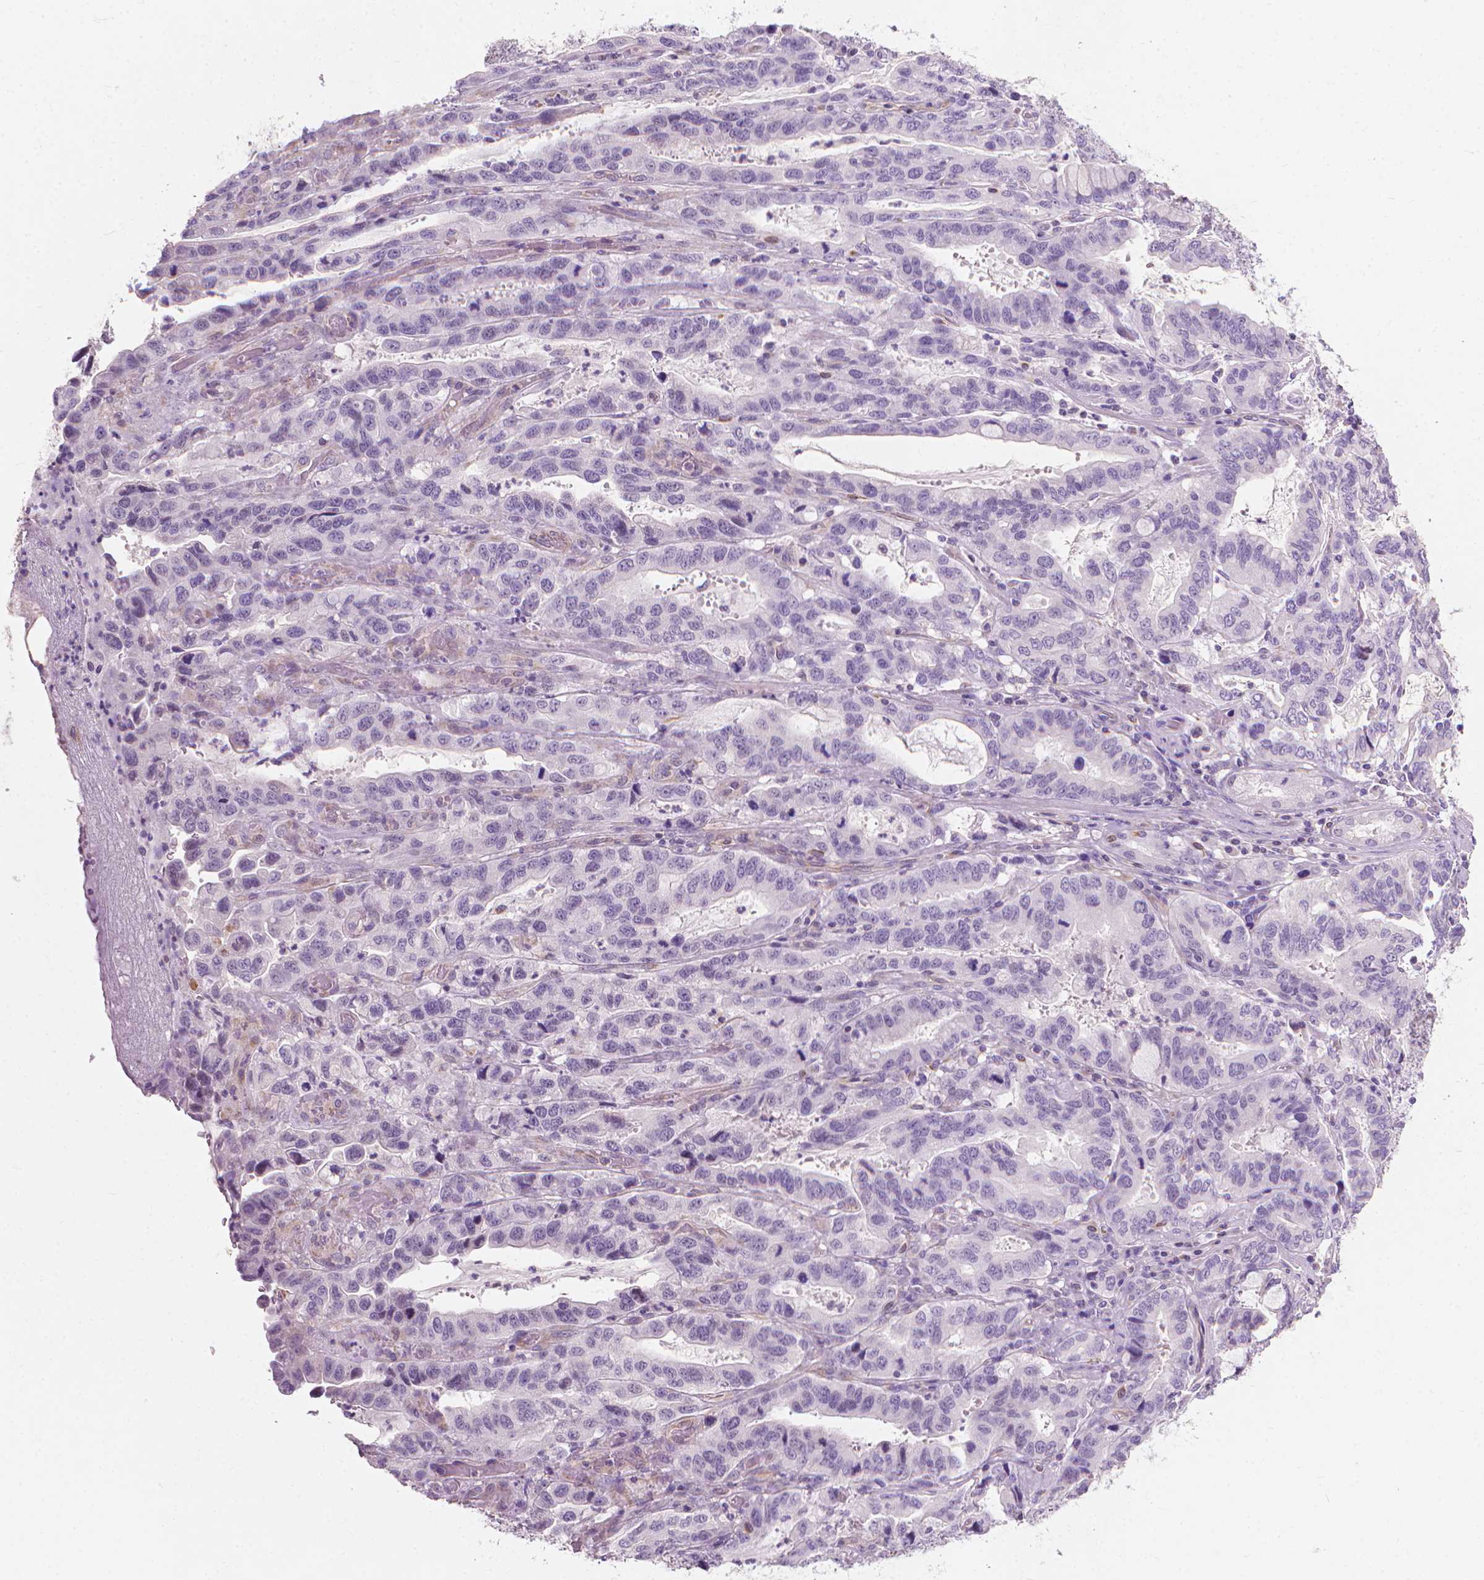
{"staining": {"intensity": "negative", "quantity": "none", "location": "none"}, "tissue": "stomach cancer", "cell_type": "Tumor cells", "image_type": "cancer", "snomed": [{"axis": "morphology", "description": "Adenocarcinoma, NOS"}, {"axis": "topography", "description": "Stomach, lower"}], "caption": "The IHC histopathology image has no significant expression in tumor cells of stomach adenocarcinoma tissue.", "gene": "KRT73", "patient": {"sex": "female", "age": 76}}